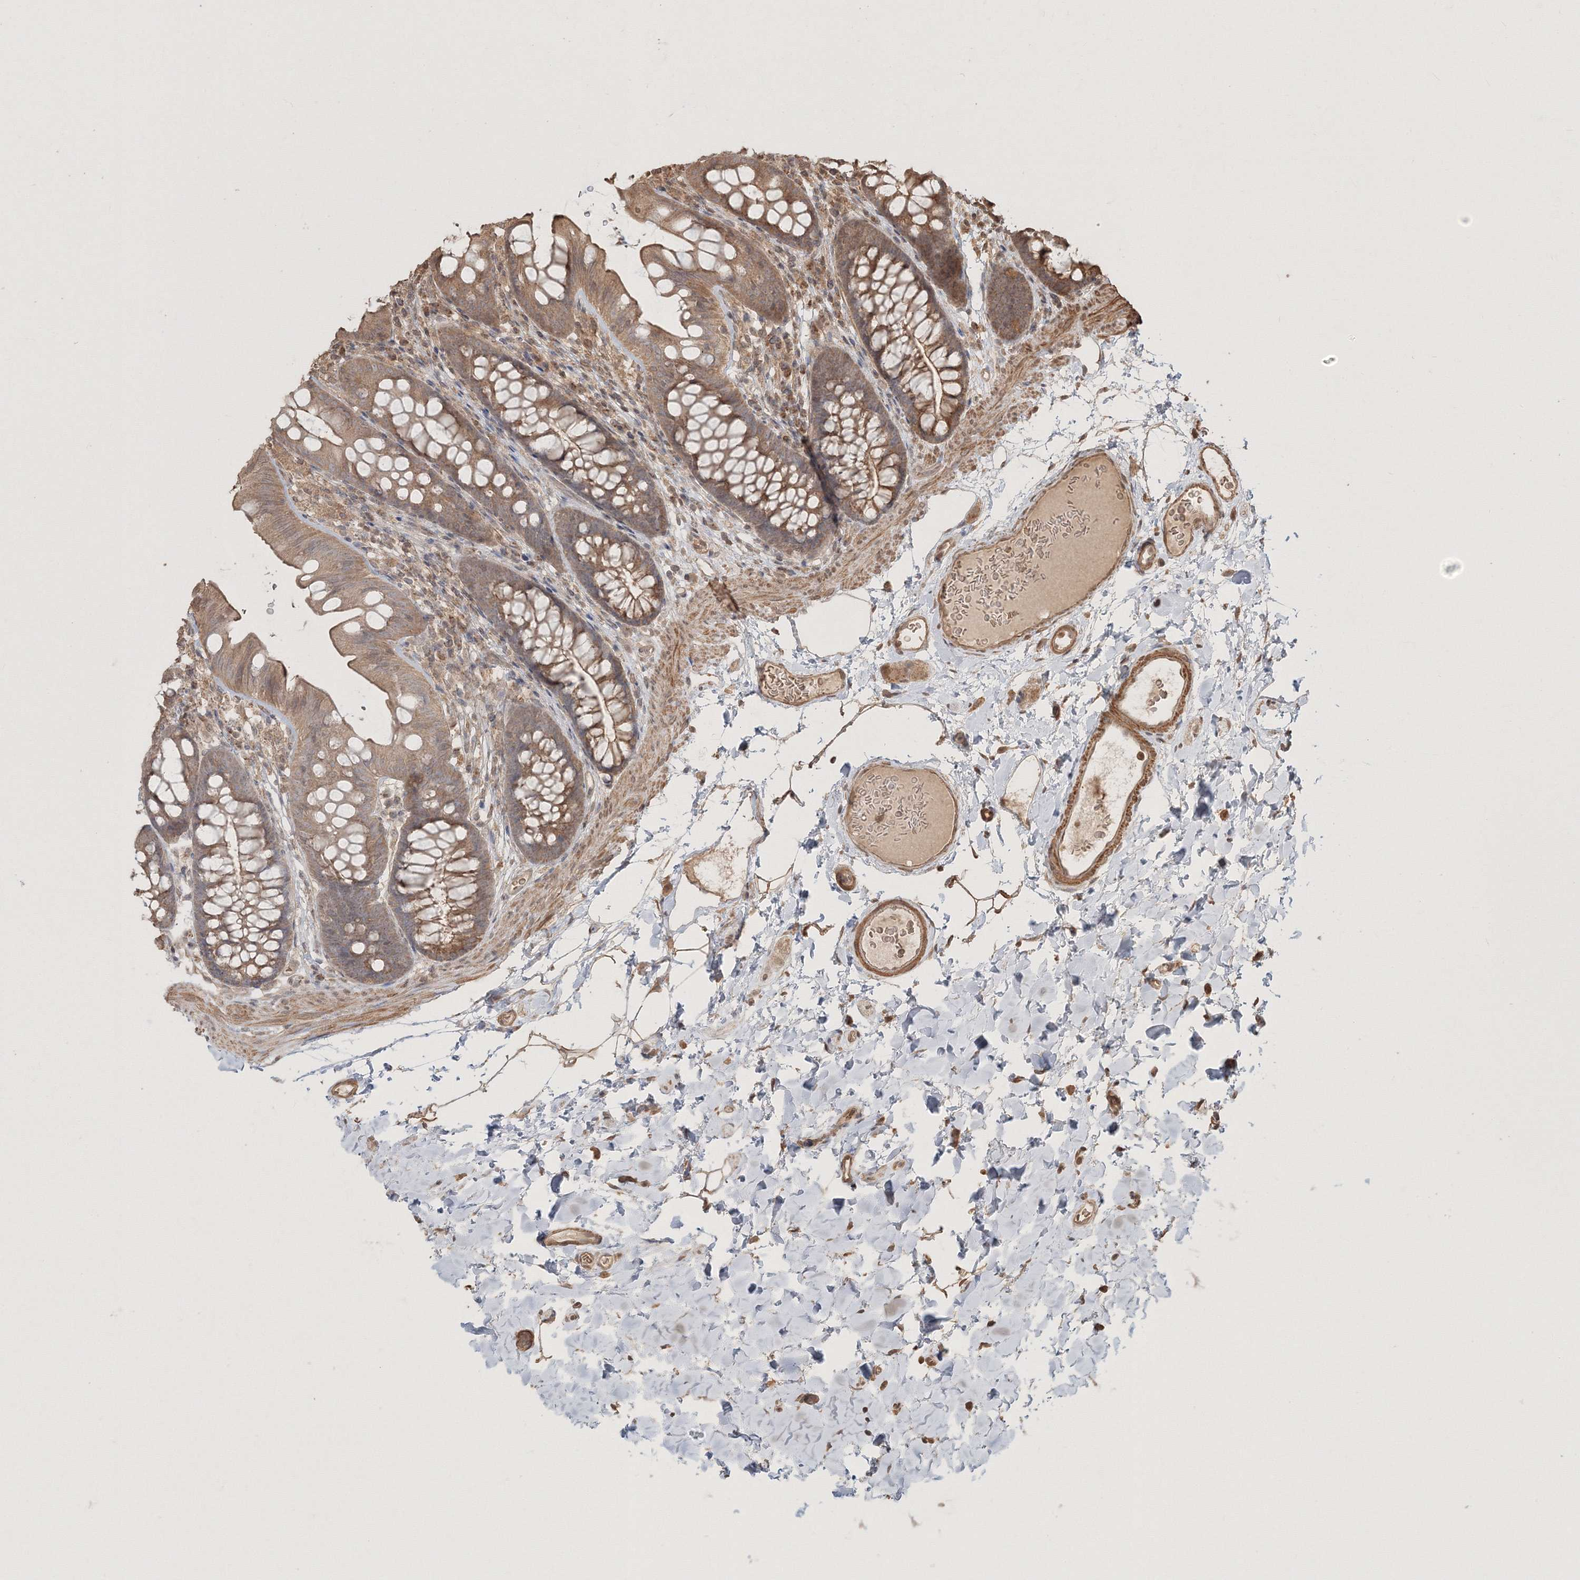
{"staining": {"intensity": "negative", "quantity": "none", "location": "none"}, "tissue": "colon", "cell_type": "Endothelial cells", "image_type": "normal", "snomed": [{"axis": "morphology", "description": "Normal tissue, NOS"}, {"axis": "topography", "description": "Colon"}], "caption": "Image shows no protein positivity in endothelial cells of benign colon. The staining is performed using DAB (3,3'-diaminobenzidine) brown chromogen with nuclei counter-stained in using hematoxylin.", "gene": "CCDC122", "patient": {"sex": "female", "age": 62}}